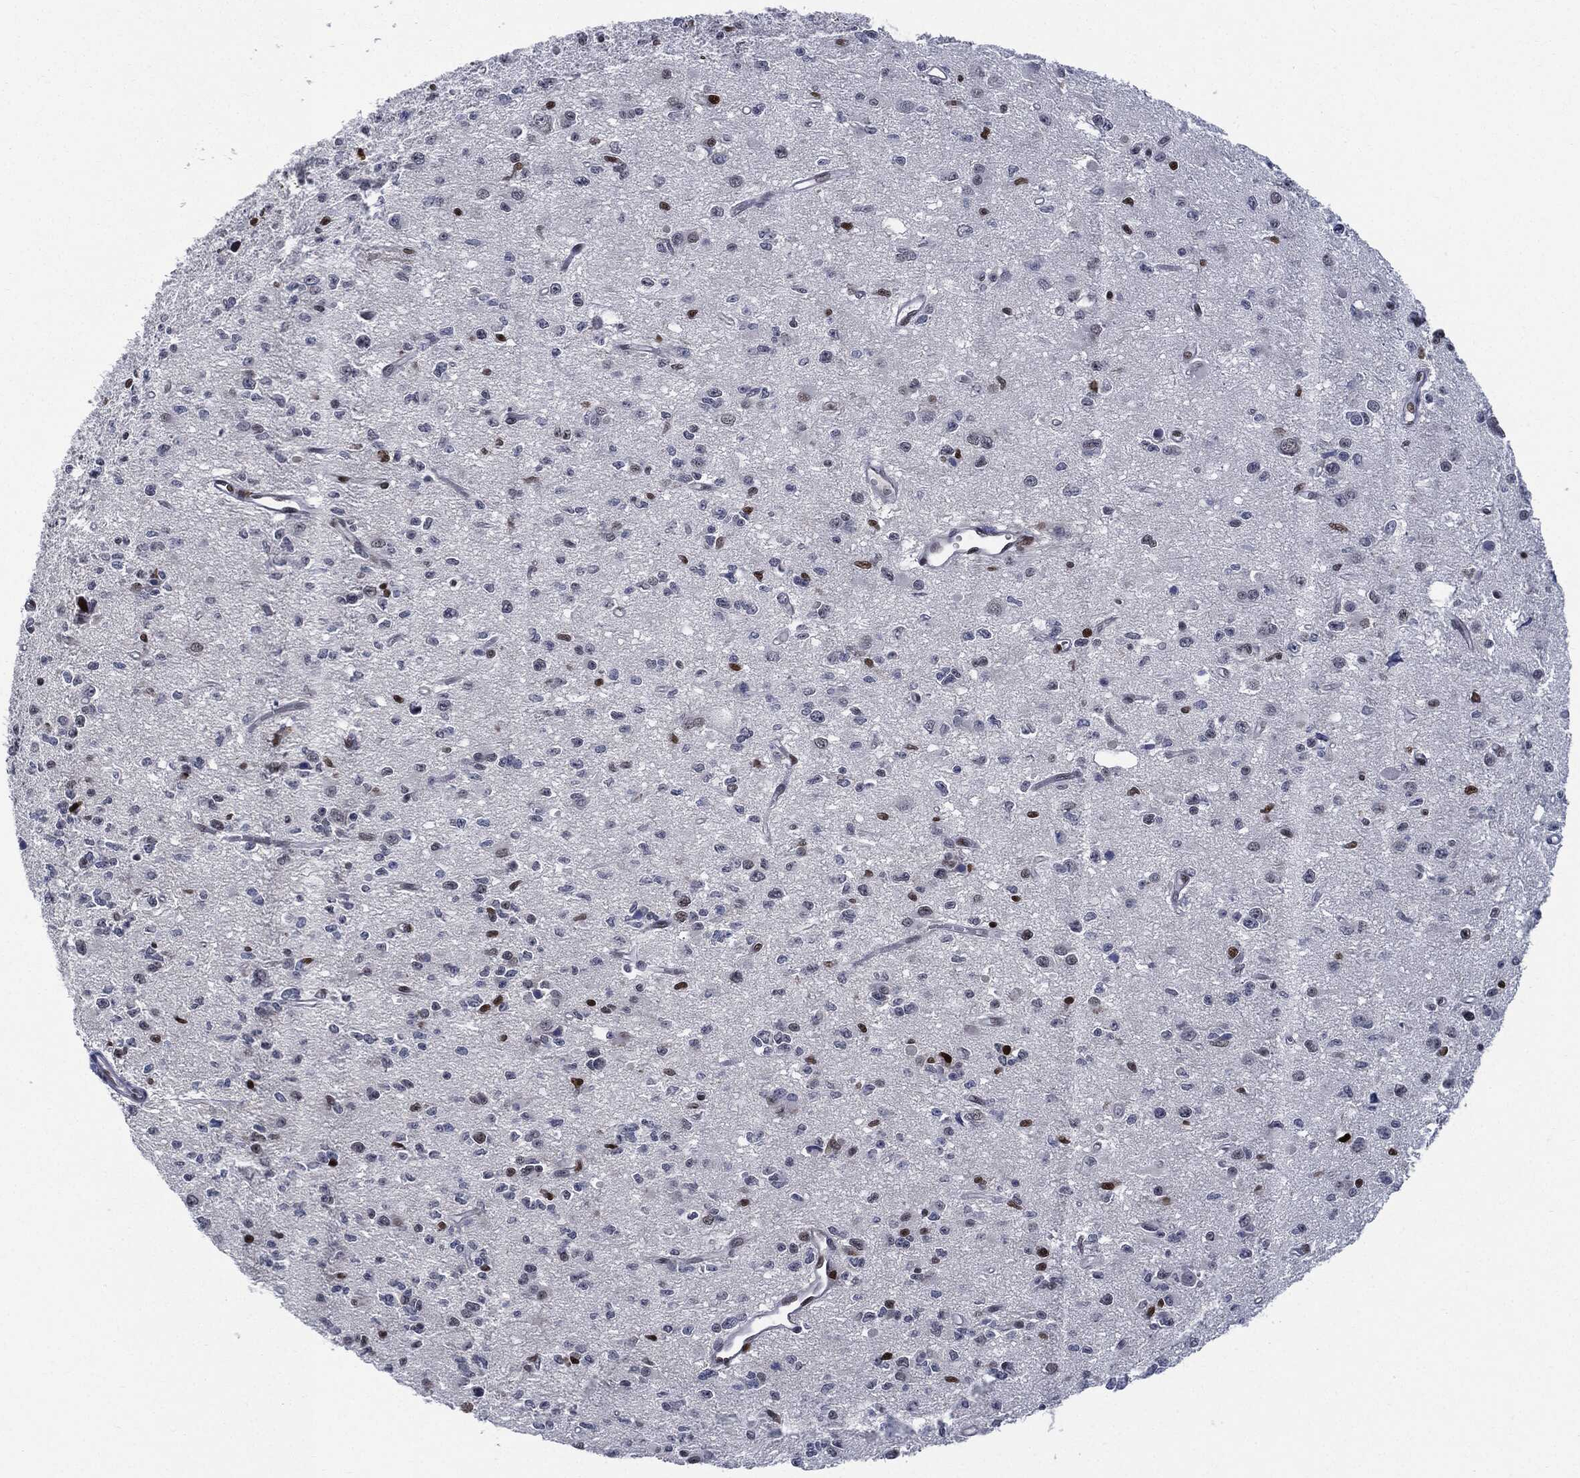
{"staining": {"intensity": "weak", "quantity": "<25%", "location": "nuclear"}, "tissue": "glioma", "cell_type": "Tumor cells", "image_type": "cancer", "snomed": [{"axis": "morphology", "description": "Glioma, malignant, Low grade"}, {"axis": "topography", "description": "Brain"}], "caption": "Tumor cells are negative for protein expression in human malignant glioma (low-grade).", "gene": "PCNA", "patient": {"sex": "female", "age": 45}}